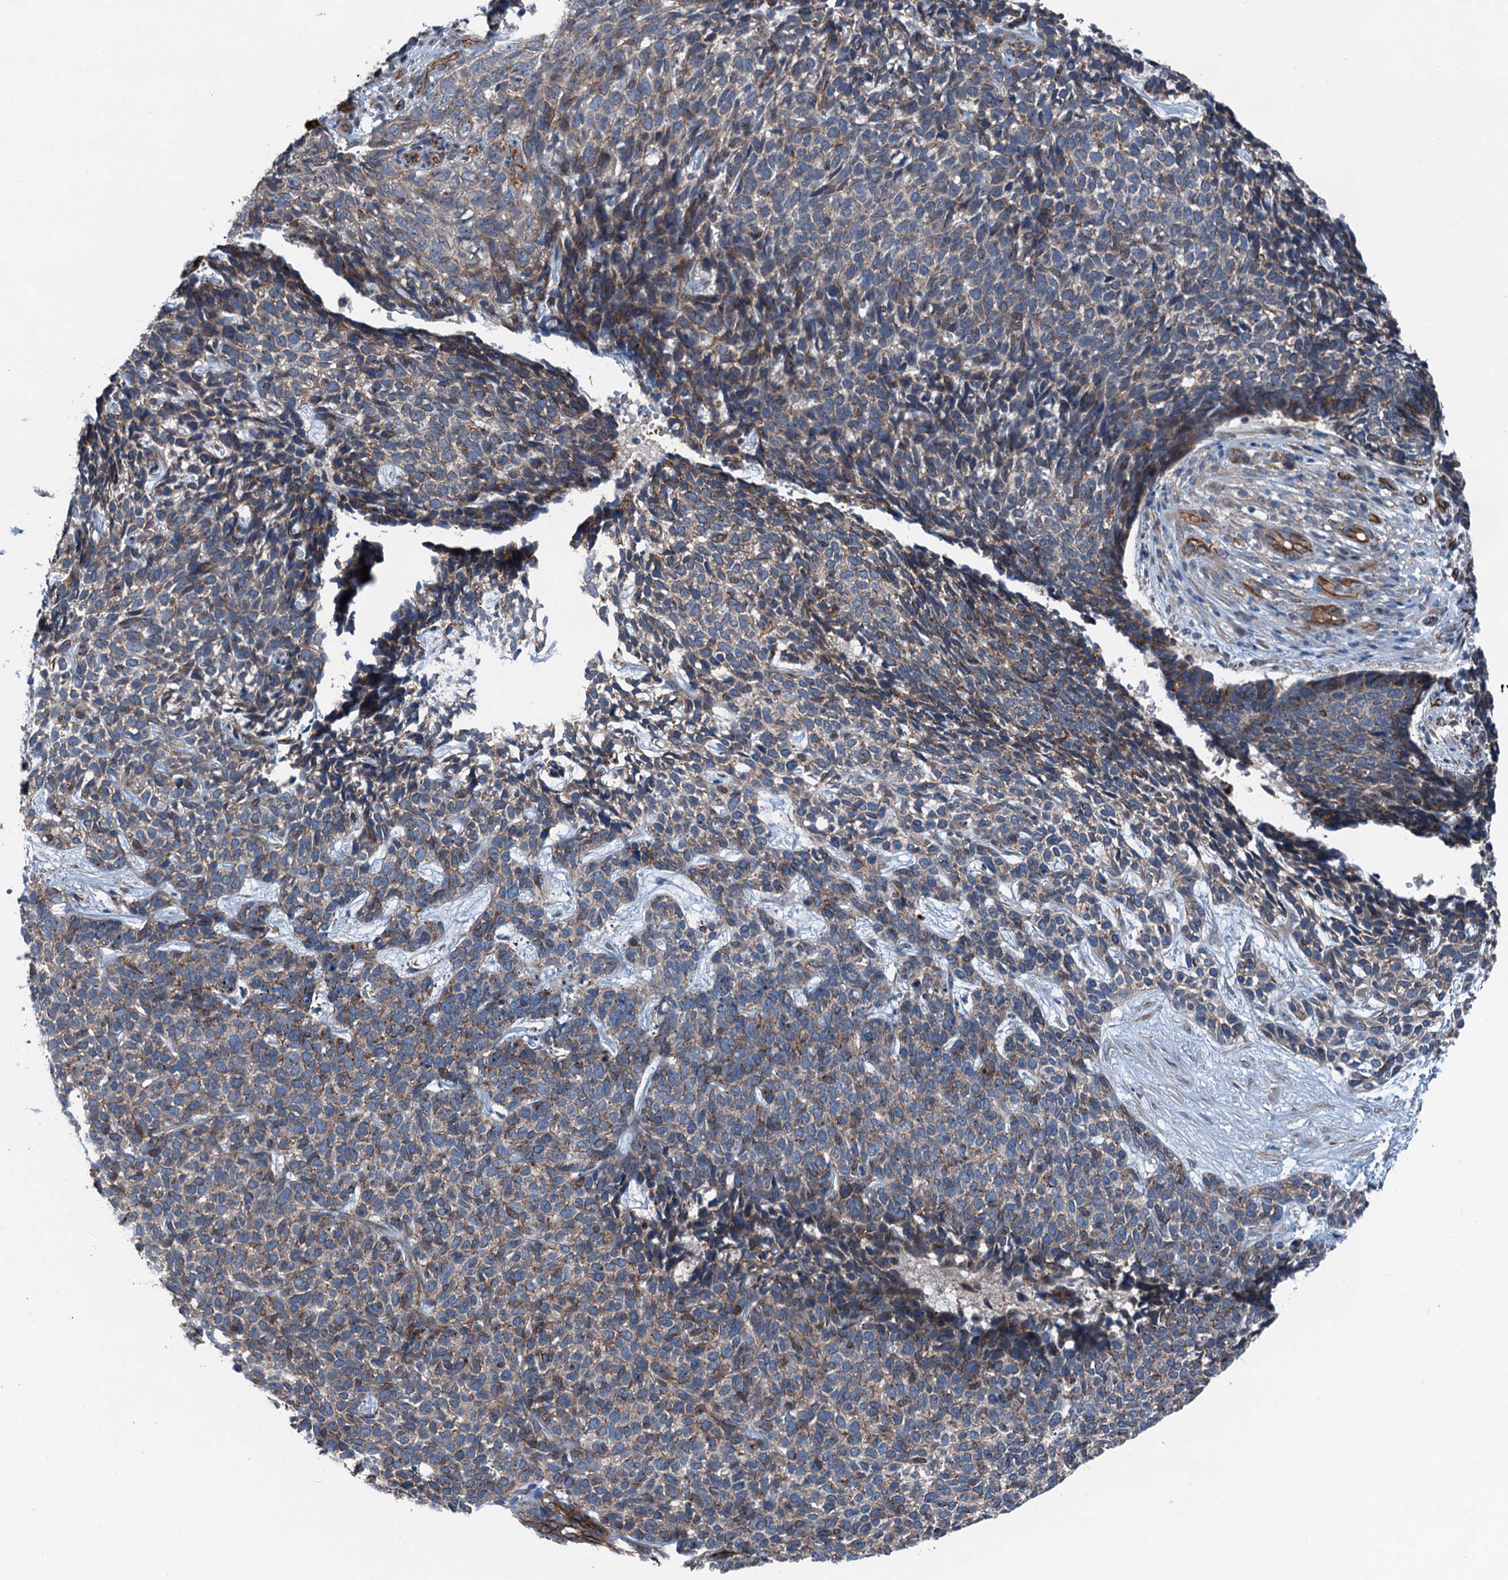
{"staining": {"intensity": "weak", "quantity": "25%-75%", "location": "cytoplasmic/membranous"}, "tissue": "skin cancer", "cell_type": "Tumor cells", "image_type": "cancer", "snomed": [{"axis": "morphology", "description": "Basal cell carcinoma"}, {"axis": "topography", "description": "Skin"}], "caption": "Tumor cells show low levels of weak cytoplasmic/membranous staining in approximately 25%-75% of cells in skin basal cell carcinoma.", "gene": "NMRAL1", "patient": {"sex": "female", "age": 84}}